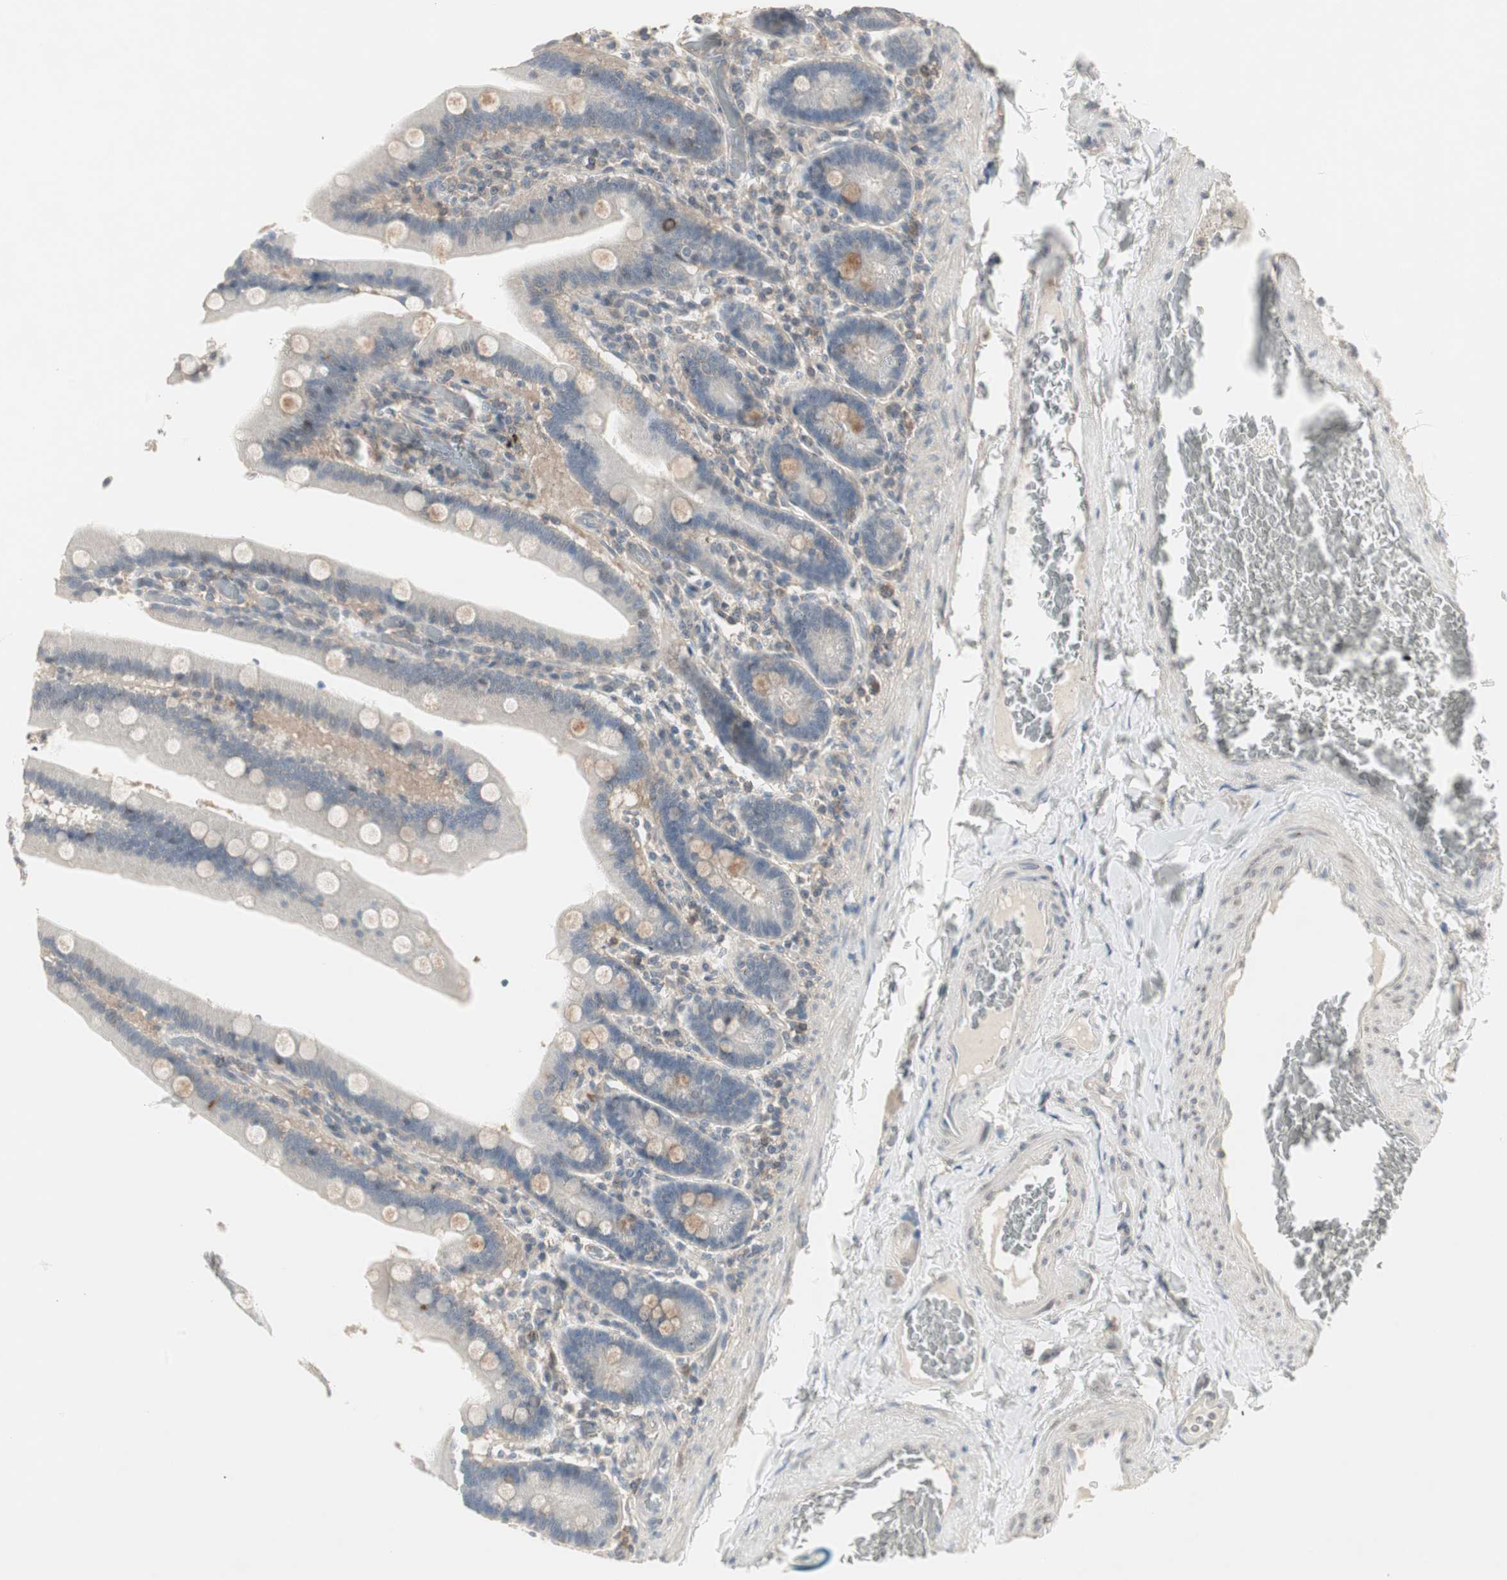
{"staining": {"intensity": "weak", "quantity": "25%-75%", "location": "cytoplasmic/membranous"}, "tissue": "duodenum", "cell_type": "Glandular cells", "image_type": "normal", "snomed": [{"axis": "morphology", "description": "Normal tissue, NOS"}, {"axis": "topography", "description": "Duodenum"}], "caption": "Protein expression analysis of benign human duodenum reveals weak cytoplasmic/membranous expression in about 25%-75% of glandular cells. The protein is shown in brown color, while the nuclei are stained blue.", "gene": "ZFP36", "patient": {"sex": "female", "age": 53}}